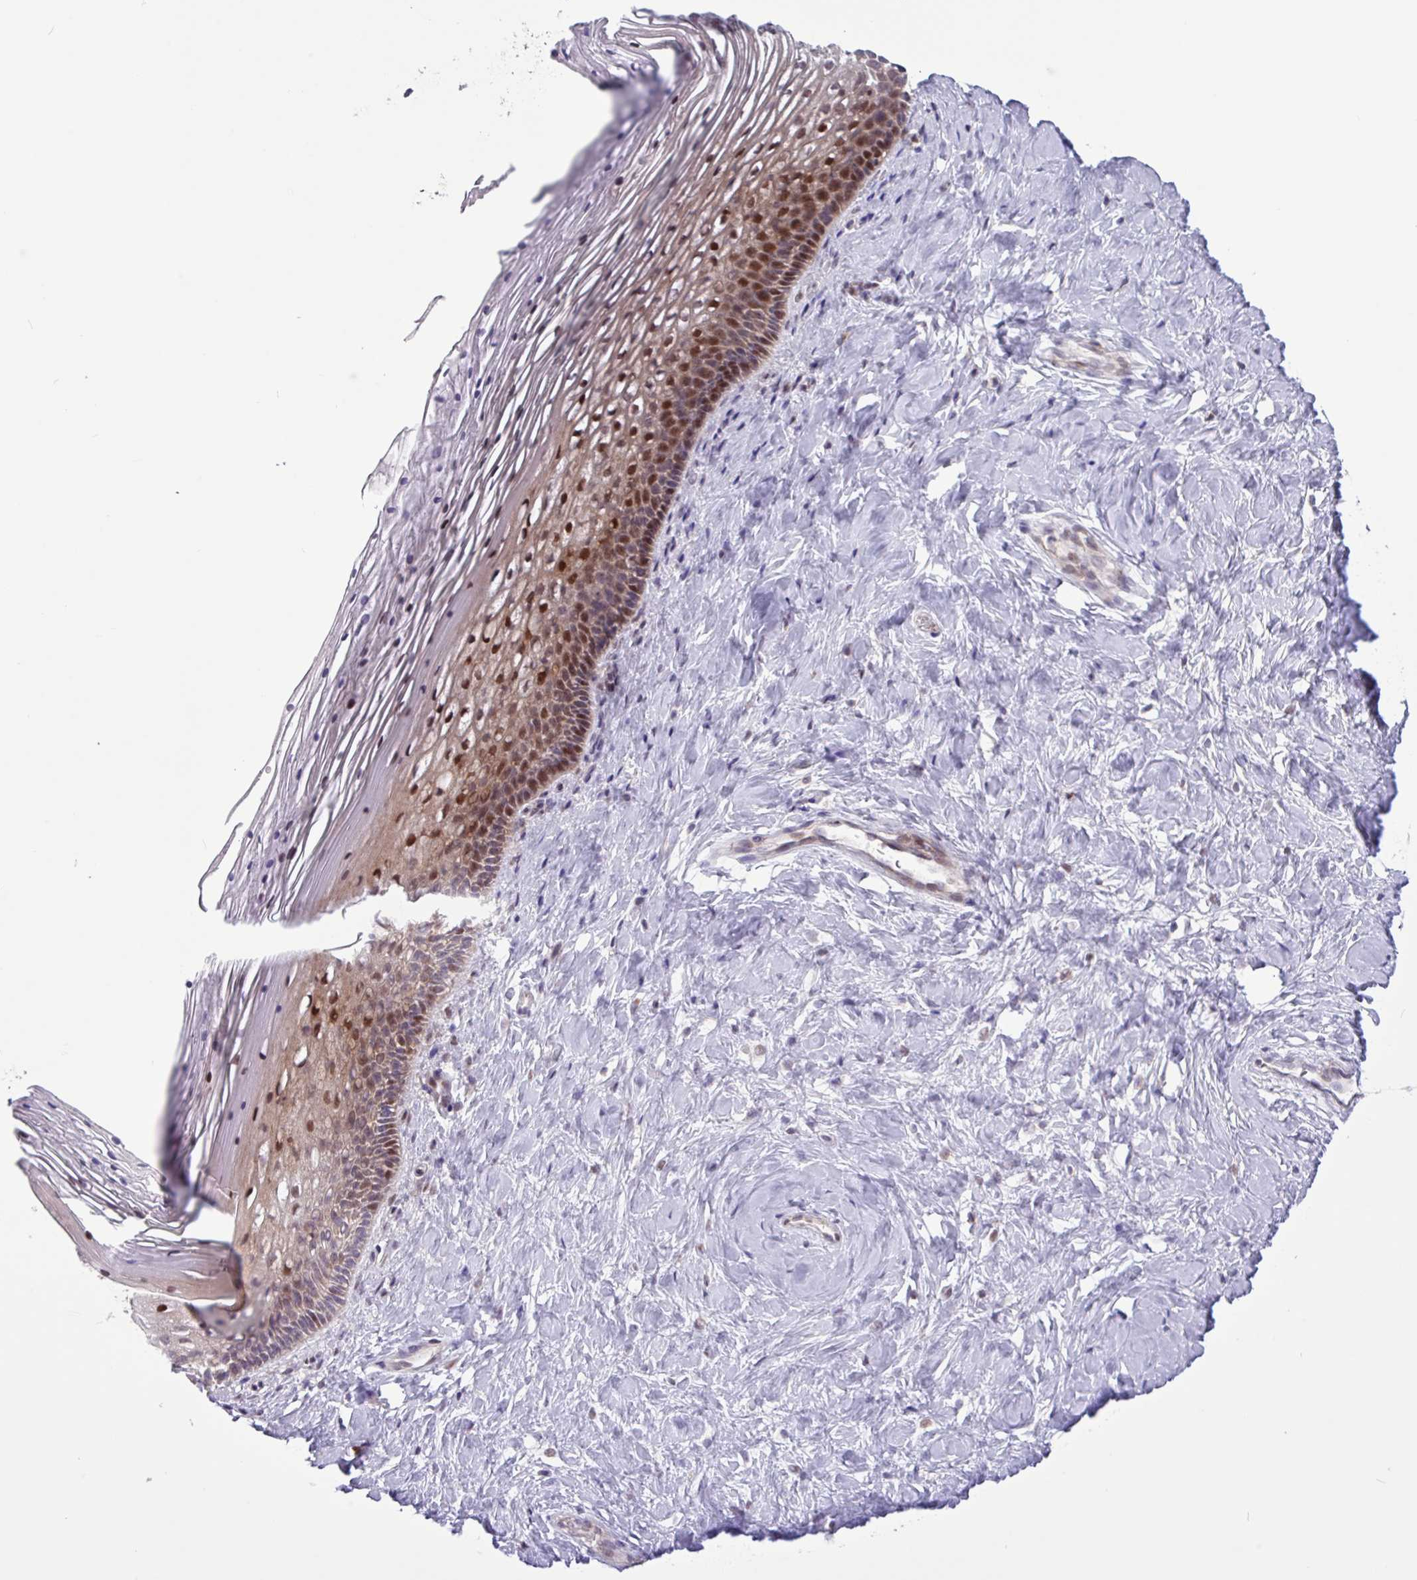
{"staining": {"intensity": "moderate", "quantity": ">75%", "location": "cytoplasmic/membranous,nuclear"}, "tissue": "cervix", "cell_type": "Glandular cells", "image_type": "normal", "snomed": [{"axis": "morphology", "description": "Normal tissue, NOS"}, {"axis": "topography", "description": "Cervix"}], "caption": "Immunohistochemistry micrograph of benign human cervix stained for a protein (brown), which exhibits medium levels of moderate cytoplasmic/membranous,nuclear positivity in approximately >75% of glandular cells.", "gene": "RTL3", "patient": {"sex": "female", "age": 36}}